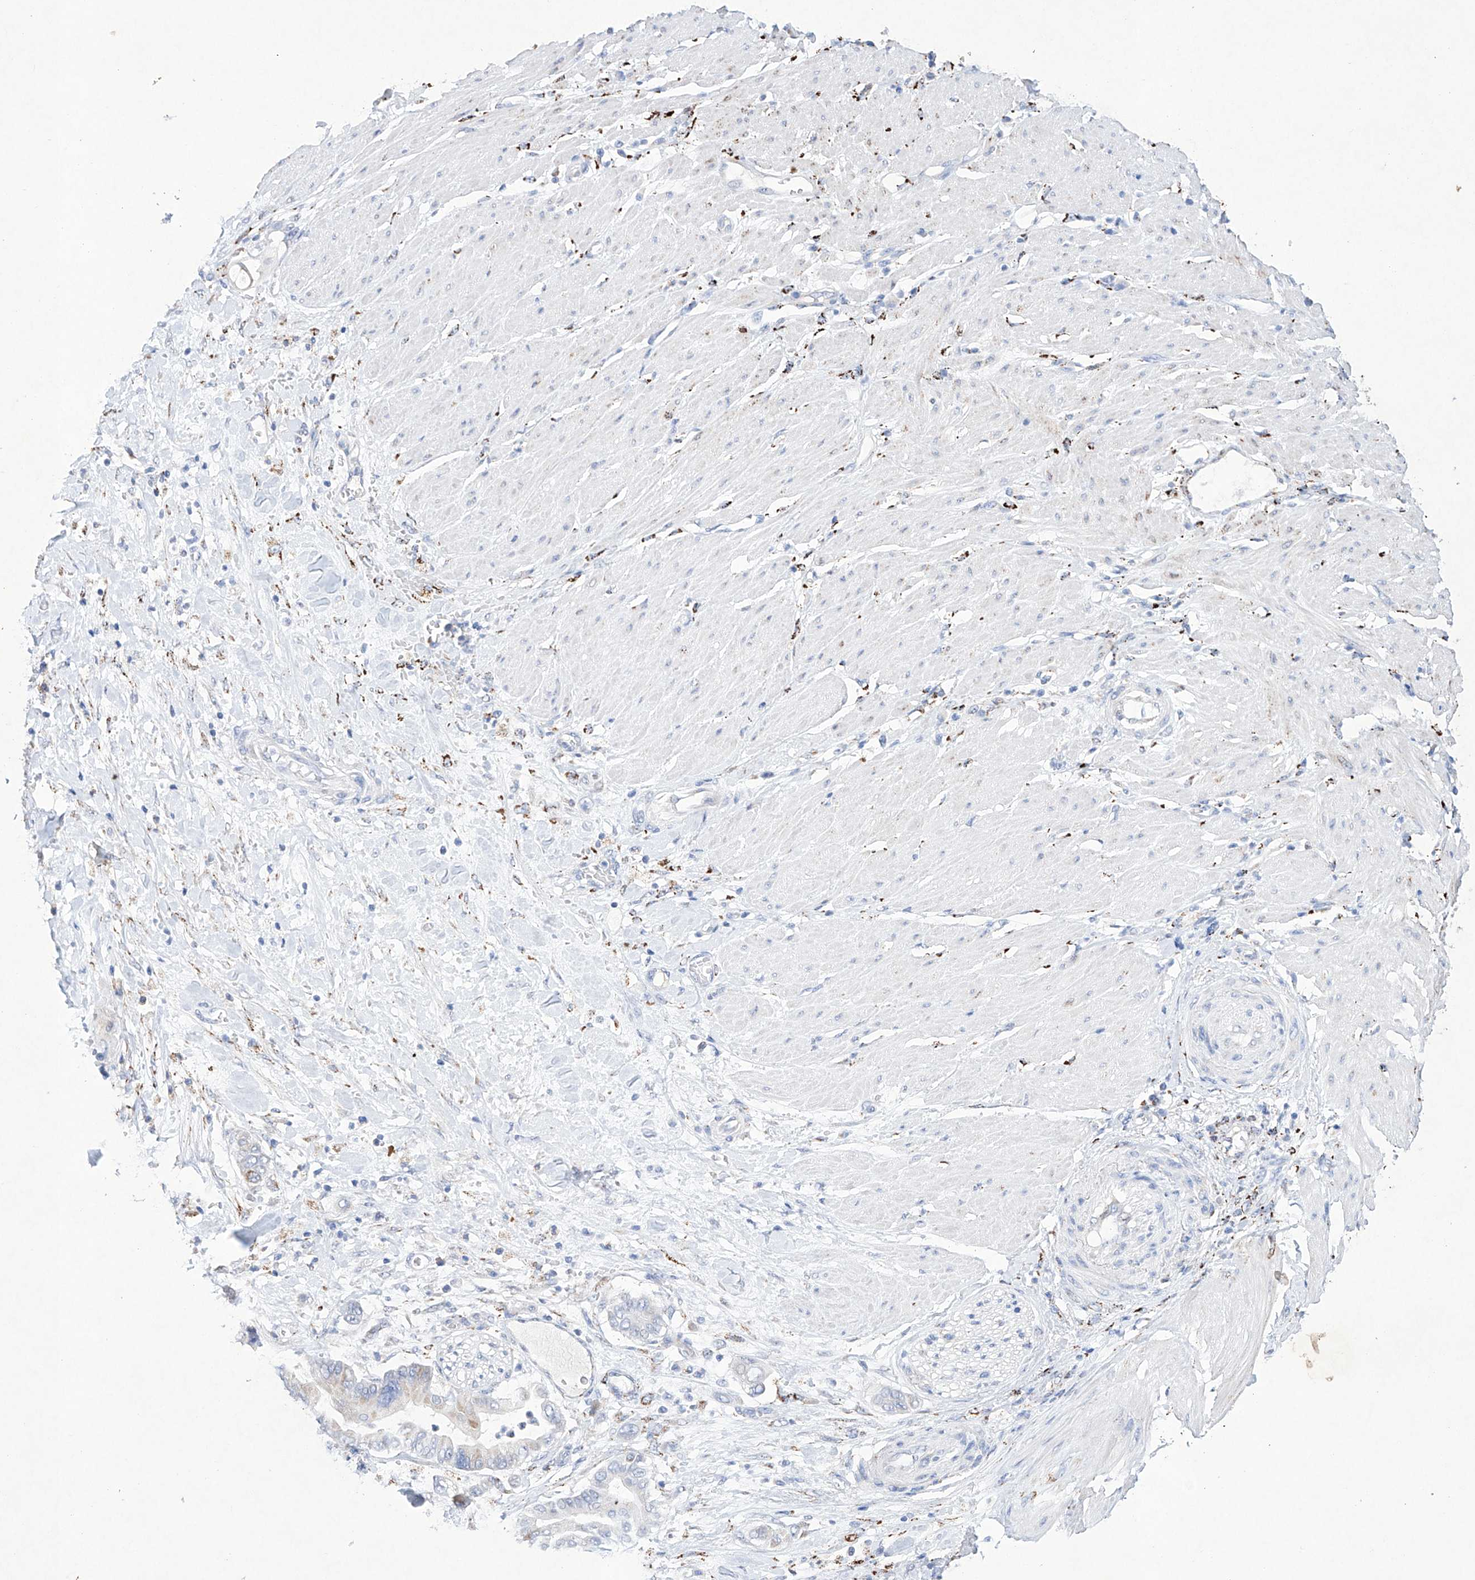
{"staining": {"intensity": "negative", "quantity": "none", "location": "none"}, "tissue": "pancreatic cancer", "cell_type": "Tumor cells", "image_type": "cancer", "snomed": [{"axis": "morphology", "description": "Adenocarcinoma, NOS"}, {"axis": "topography", "description": "Pancreas"}], "caption": "This is an immunohistochemistry (IHC) micrograph of human pancreatic adenocarcinoma. There is no staining in tumor cells.", "gene": "NRROS", "patient": {"sex": "male", "age": 68}}